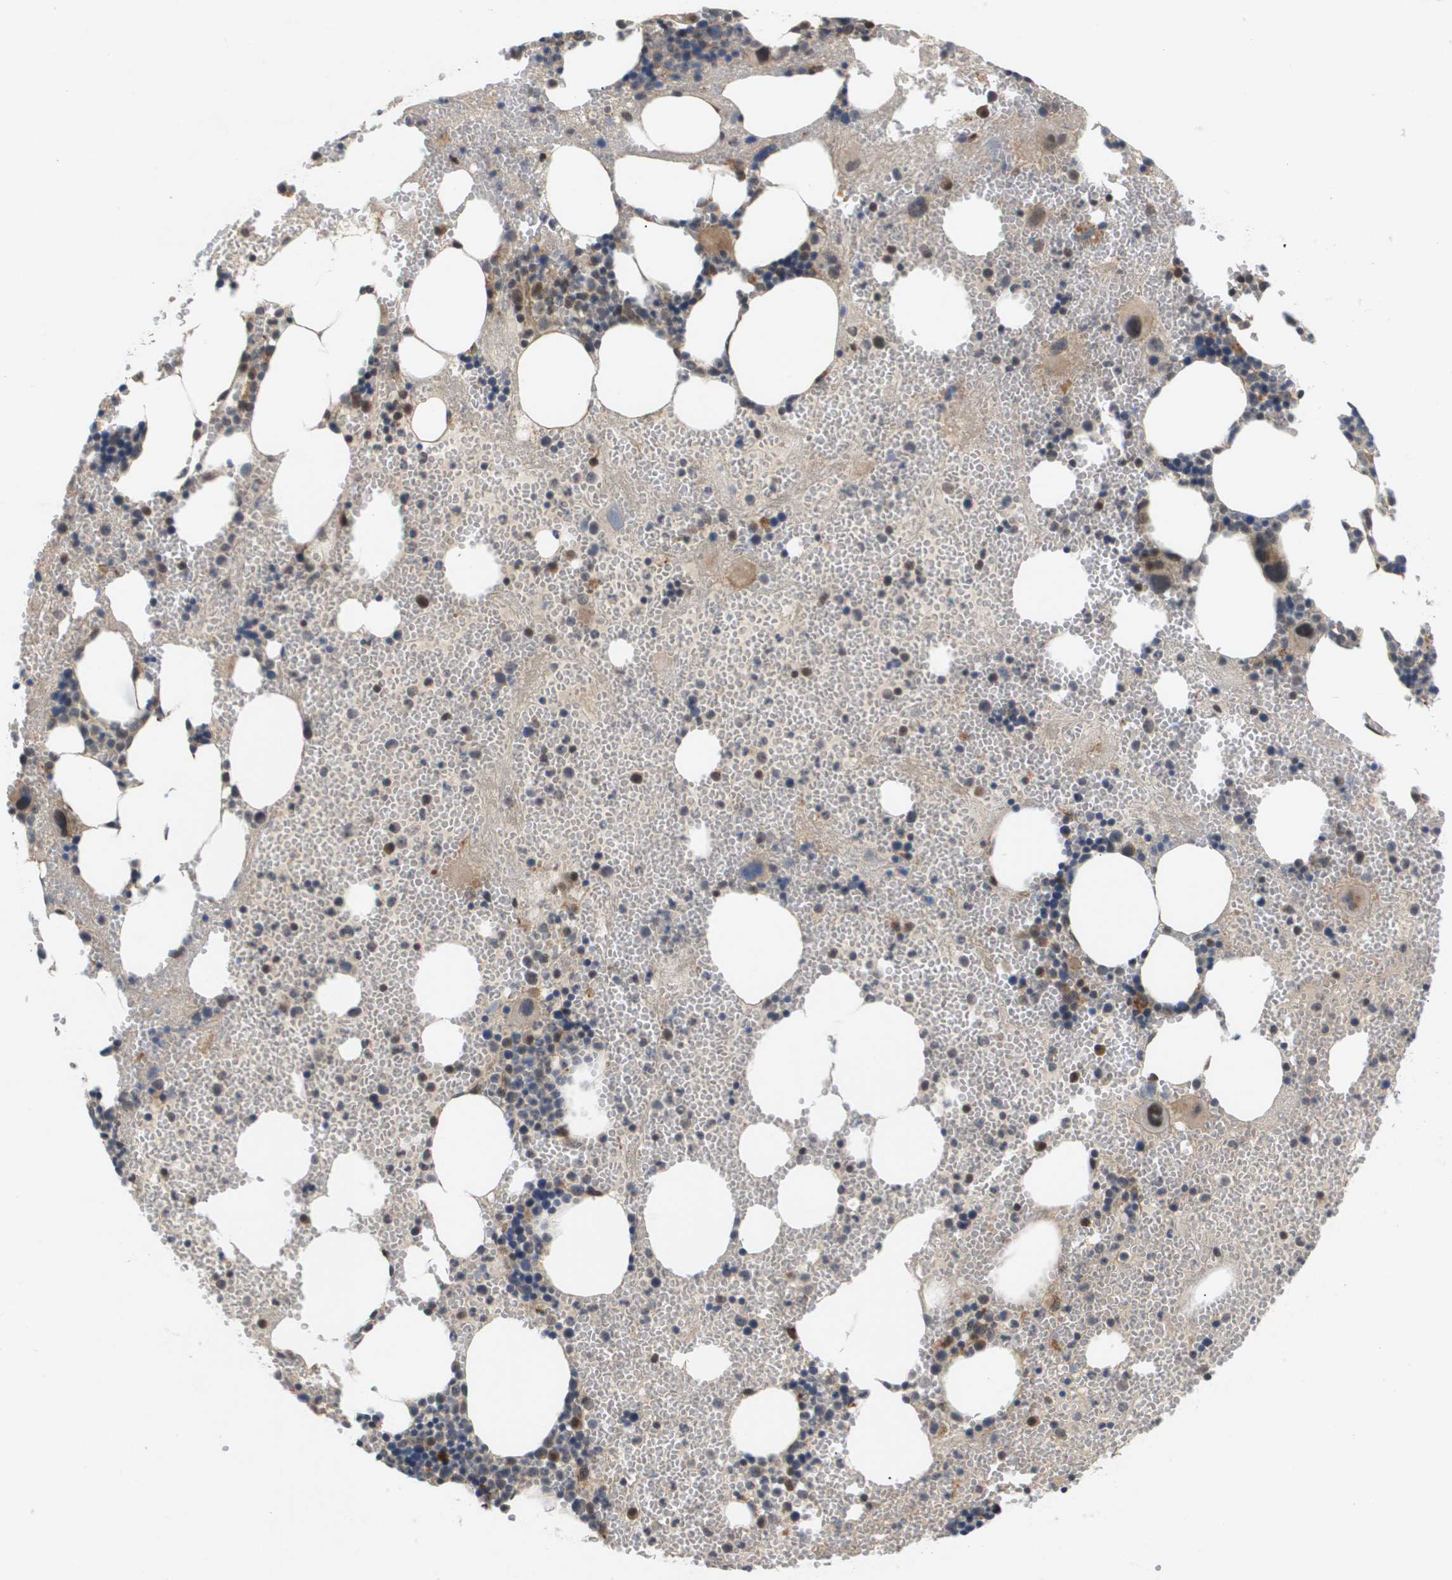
{"staining": {"intensity": "weak", "quantity": ">75%", "location": "cytoplasmic/membranous"}, "tissue": "bone marrow", "cell_type": "Hematopoietic cells", "image_type": "normal", "snomed": [{"axis": "morphology", "description": "Normal tissue, NOS"}, {"axis": "morphology", "description": "Inflammation, NOS"}, {"axis": "topography", "description": "Bone marrow"}], "caption": "Protein staining shows weak cytoplasmic/membranous expression in about >75% of hematopoietic cells in normal bone marrow.", "gene": "PDGFB", "patient": {"sex": "female", "age": 76}}